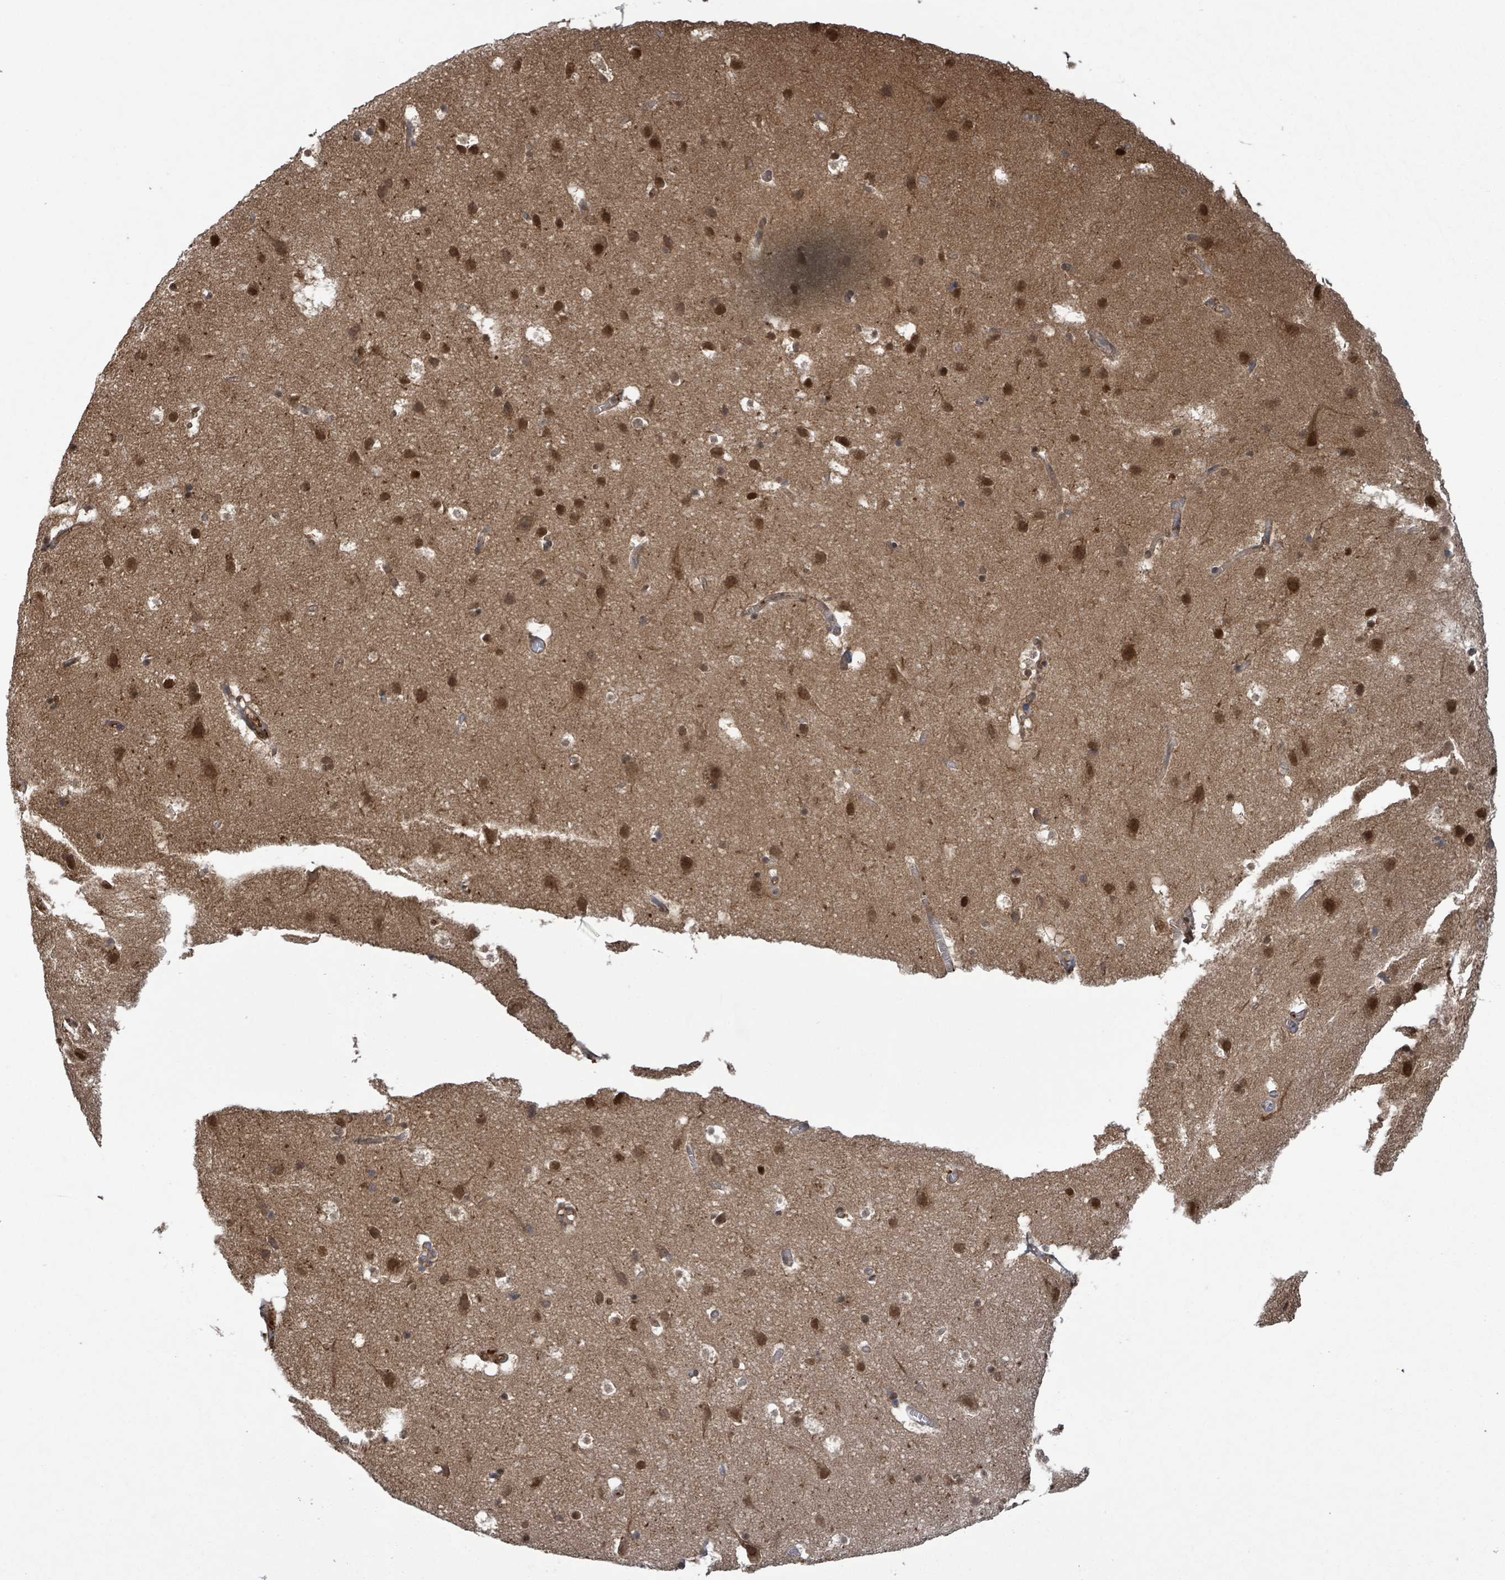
{"staining": {"intensity": "moderate", "quantity": ">75%", "location": "cytoplasmic/membranous"}, "tissue": "cerebral cortex", "cell_type": "Endothelial cells", "image_type": "normal", "snomed": [{"axis": "morphology", "description": "Normal tissue, NOS"}, {"axis": "topography", "description": "Cerebral cortex"}], "caption": "A histopathology image of human cerebral cortex stained for a protein reveals moderate cytoplasmic/membranous brown staining in endothelial cells.", "gene": "ENSG00000256500", "patient": {"sex": "male", "age": 54}}